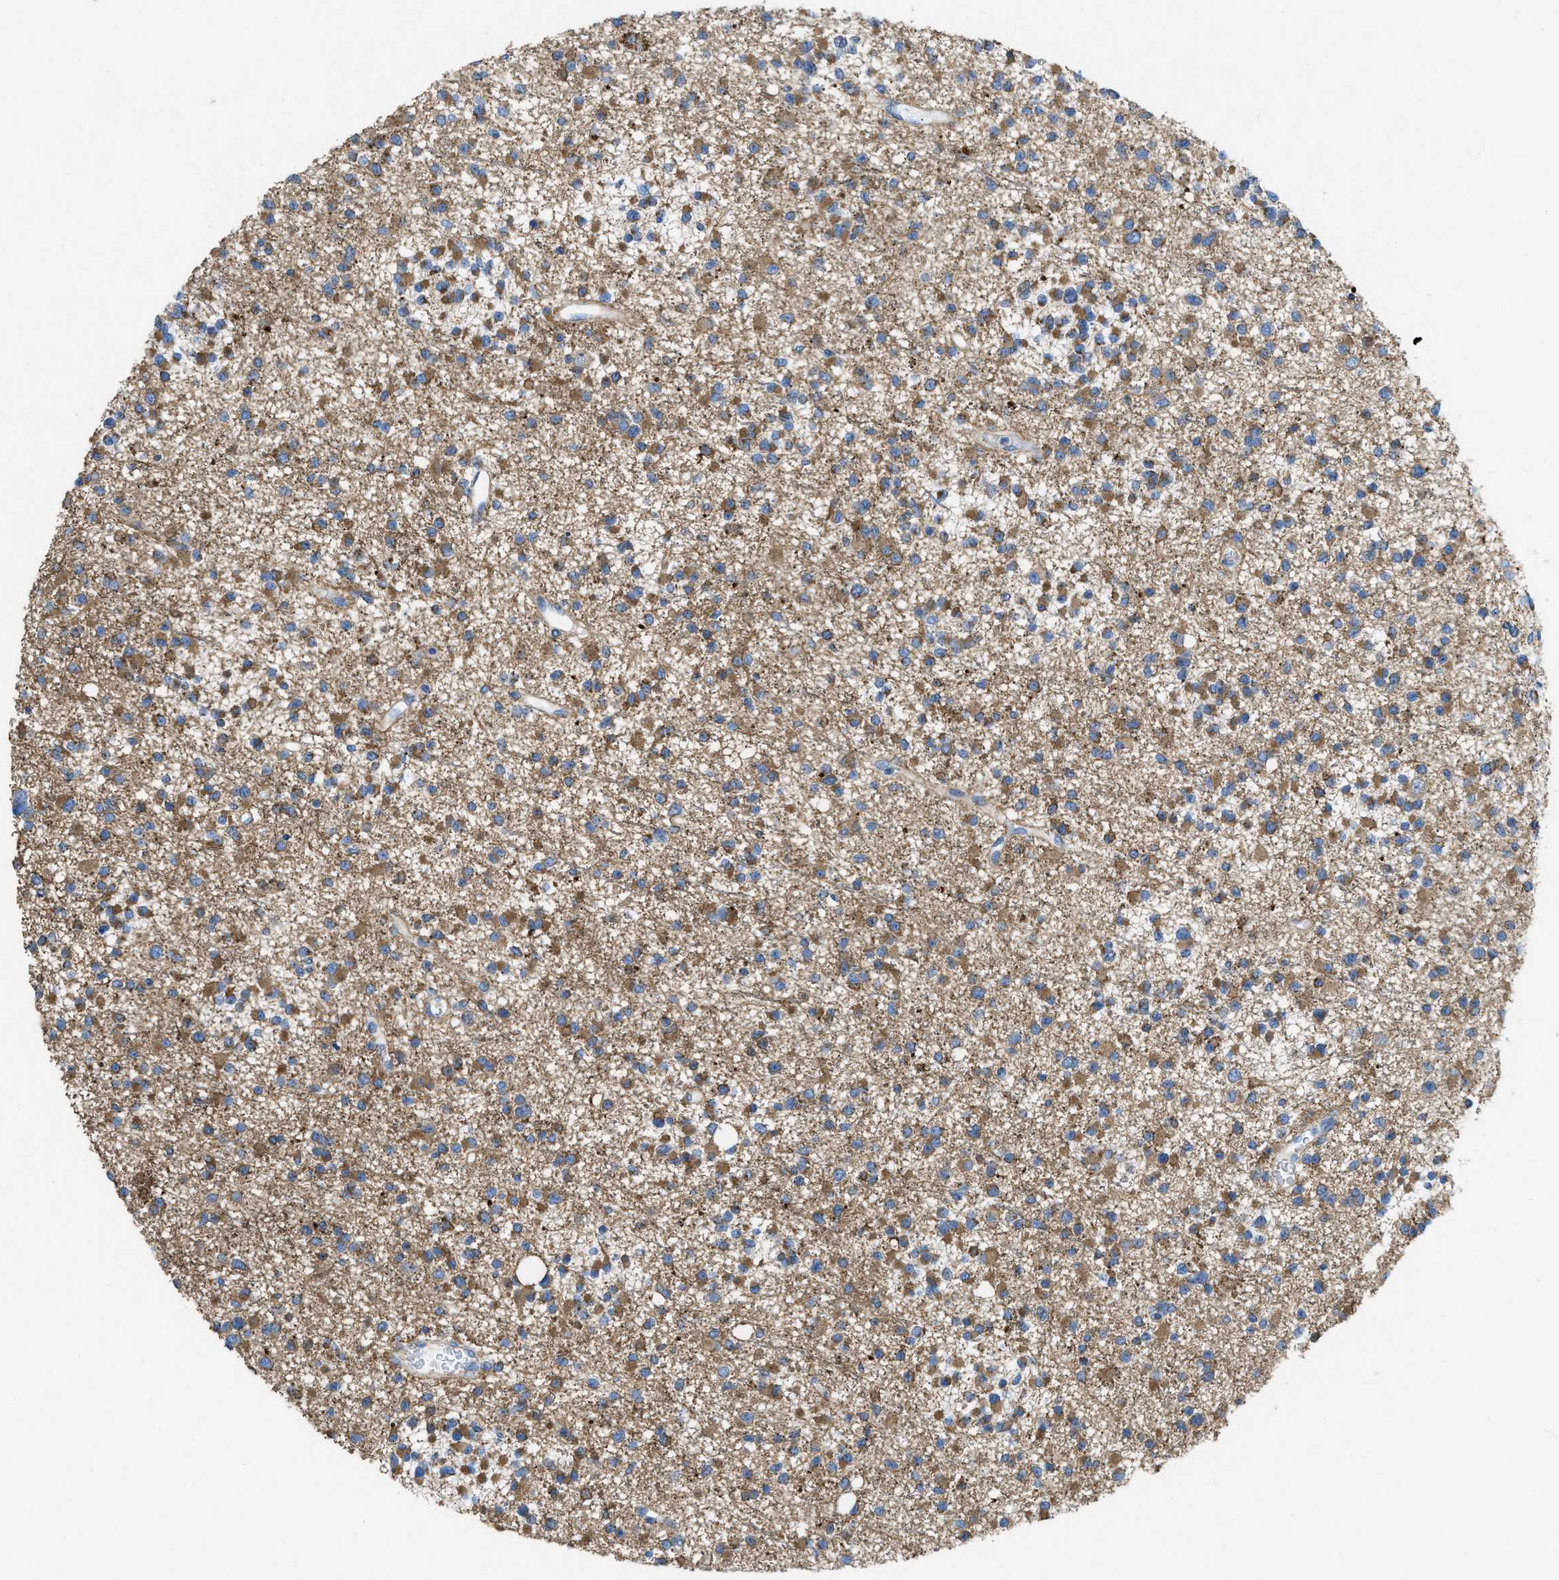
{"staining": {"intensity": "moderate", "quantity": ">75%", "location": "cytoplasmic/membranous"}, "tissue": "glioma", "cell_type": "Tumor cells", "image_type": "cancer", "snomed": [{"axis": "morphology", "description": "Glioma, malignant, Low grade"}, {"axis": "topography", "description": "Brain"}], "caption": "A brown stain labels moderate cytoplasmic/membranous staining of a protein in glioma tumor cells.", "gene": "DOLPP1", "patient": {"sex": "female", "age": 22}}